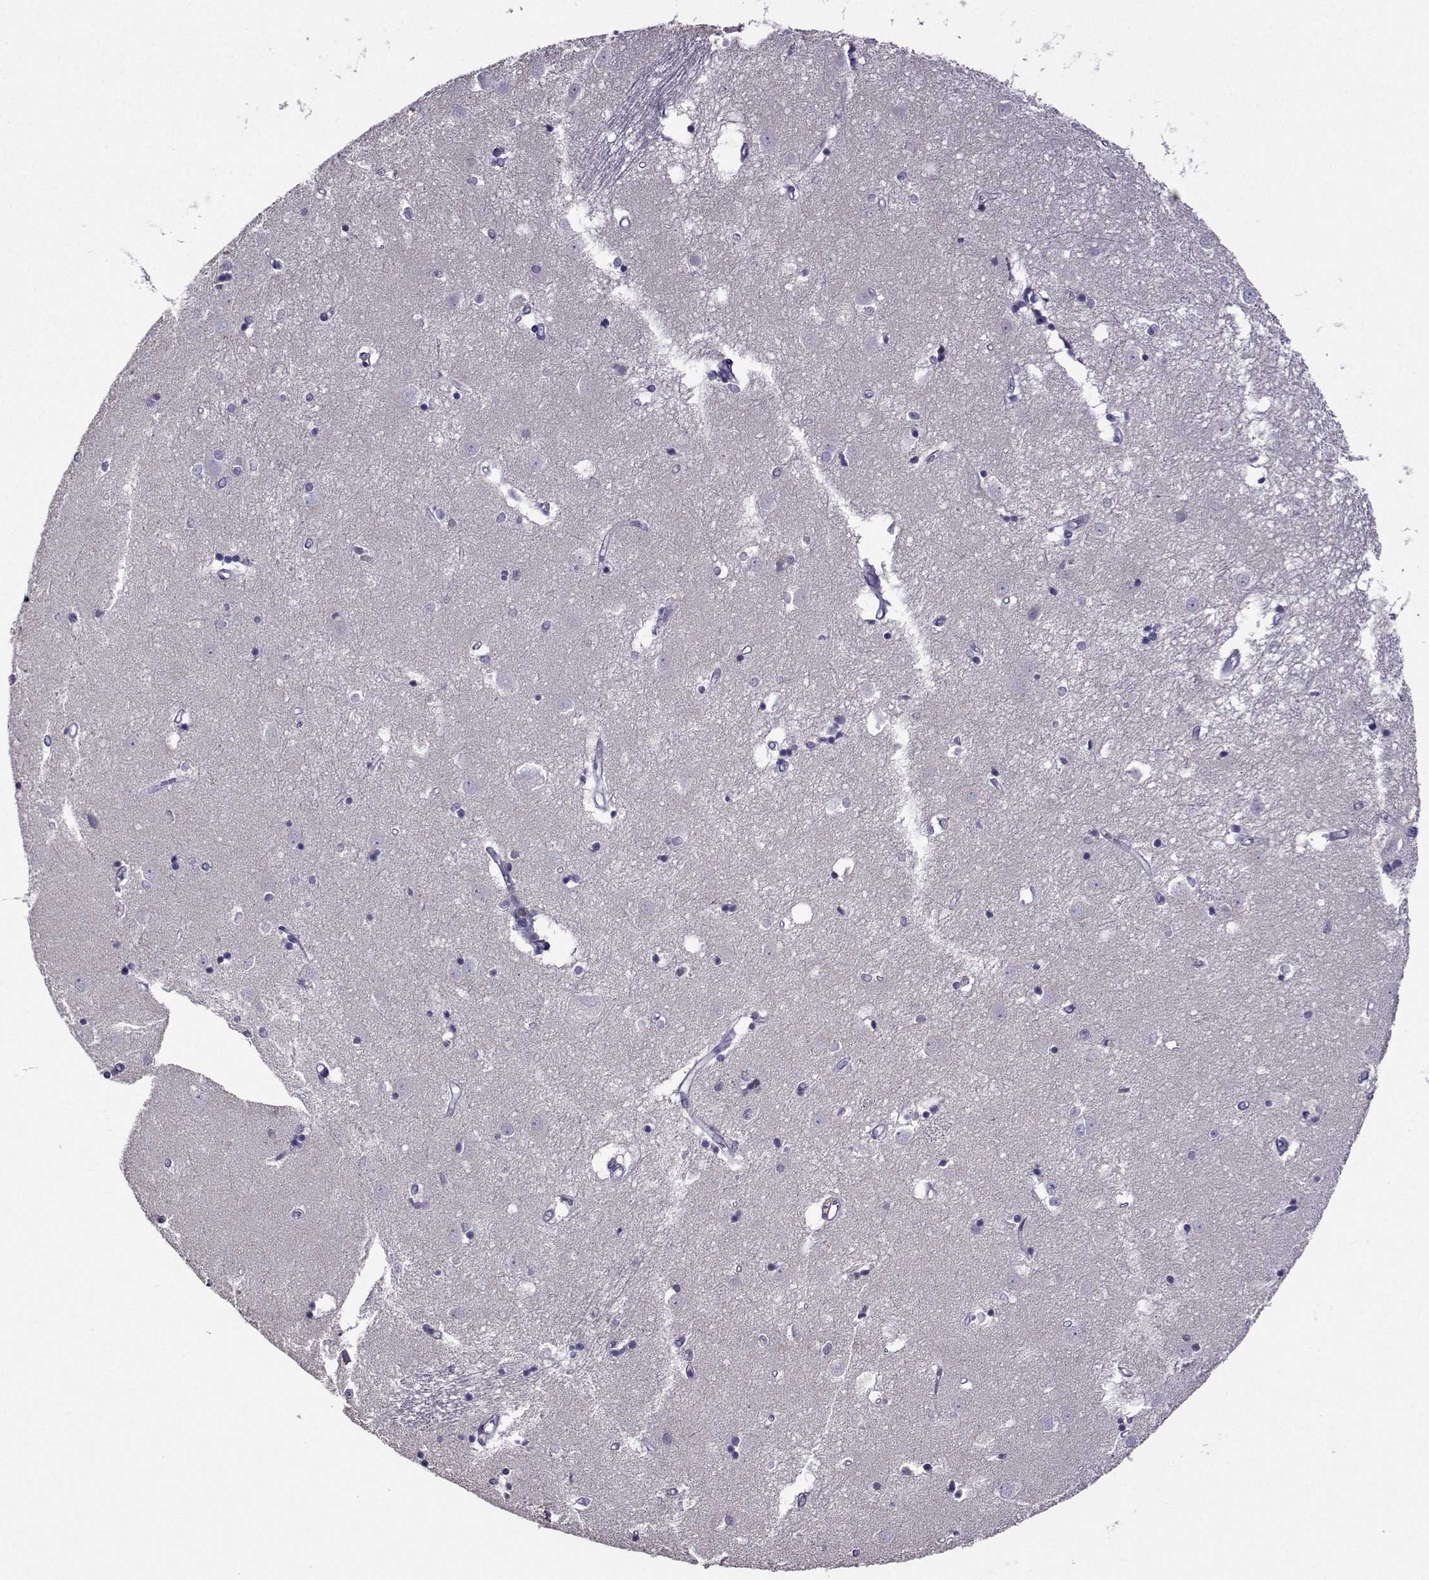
{"staining": {"intensity": "negative", "quantity": "none", "location": "none"}, "tissue": "caudate", "cell_type": "Glial cells", "image_type": "normal", "snomed": [{"axis": "morphology", "description": "Normal tissue, NOS"}, {"axis": "topography", "description": "Lateral ventricle wall"}], "caption": "The immunohistochemistry (IHC) photomicrograph has no significant positivity in glial cells of caudate. (DAB (3,3'-diaminobenzidine) immunohistochemistry, high magnification).", "gene": "CRYBB1", "patient": {"sex": "male", "age": 54}}